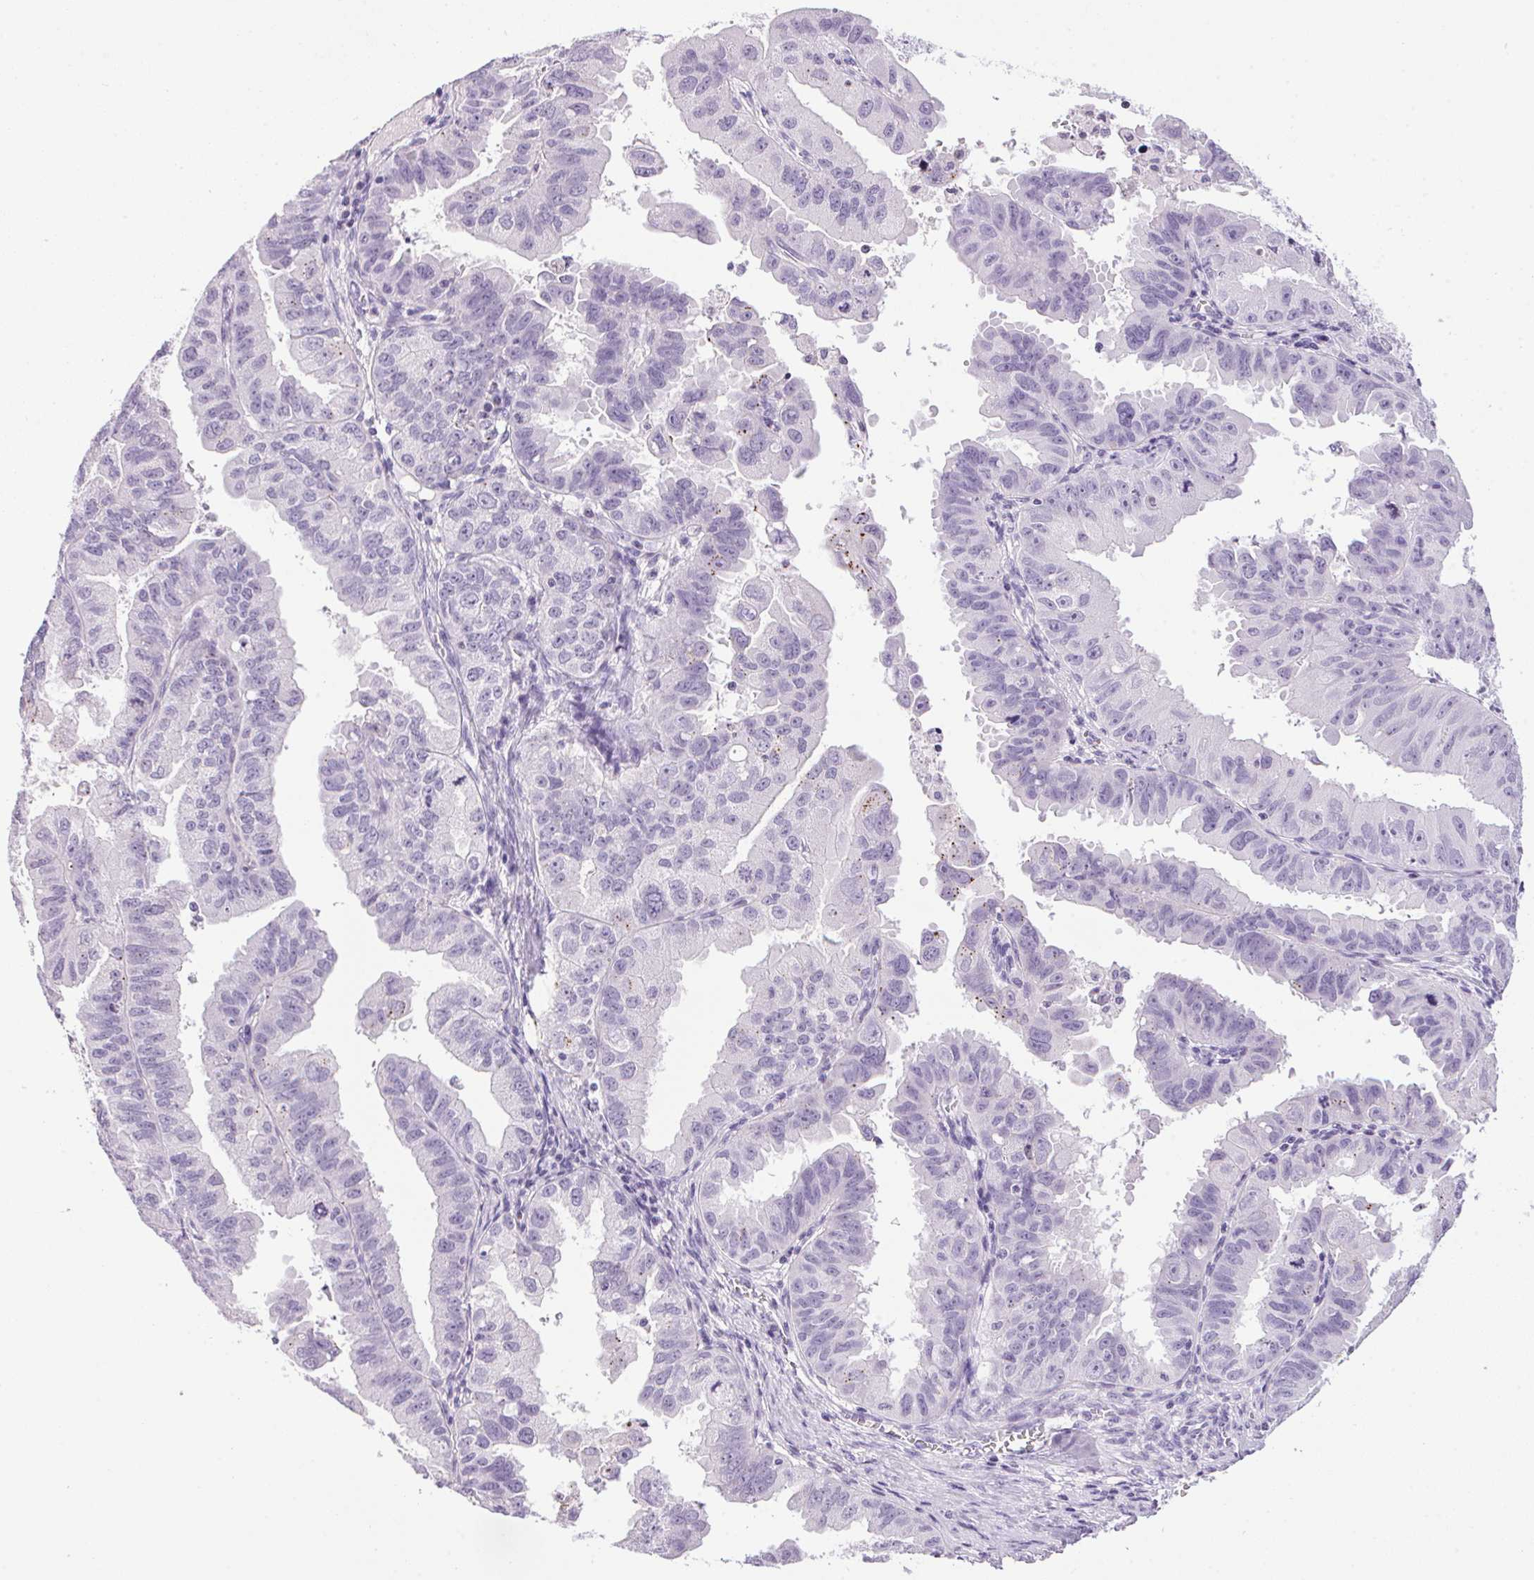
{"staining": {"intensity": "negative", "quantity": "none", "location": "none"}, "tissue": "ovarian cancer", "cell_type": "Tumor cells", "image_type": "cancer", "snomed": [{"axis": "morphology", "description": "Carcinoma, endometroid"}, {"axis": "topography", "description": "Ovary"}], "caption": "The photomicrograph shows no significant staining in tumor cells of endometroid carcinoma (ovarian).", "gene": "TMEM88B", "patient": {"sex": "female", "age": 85}}